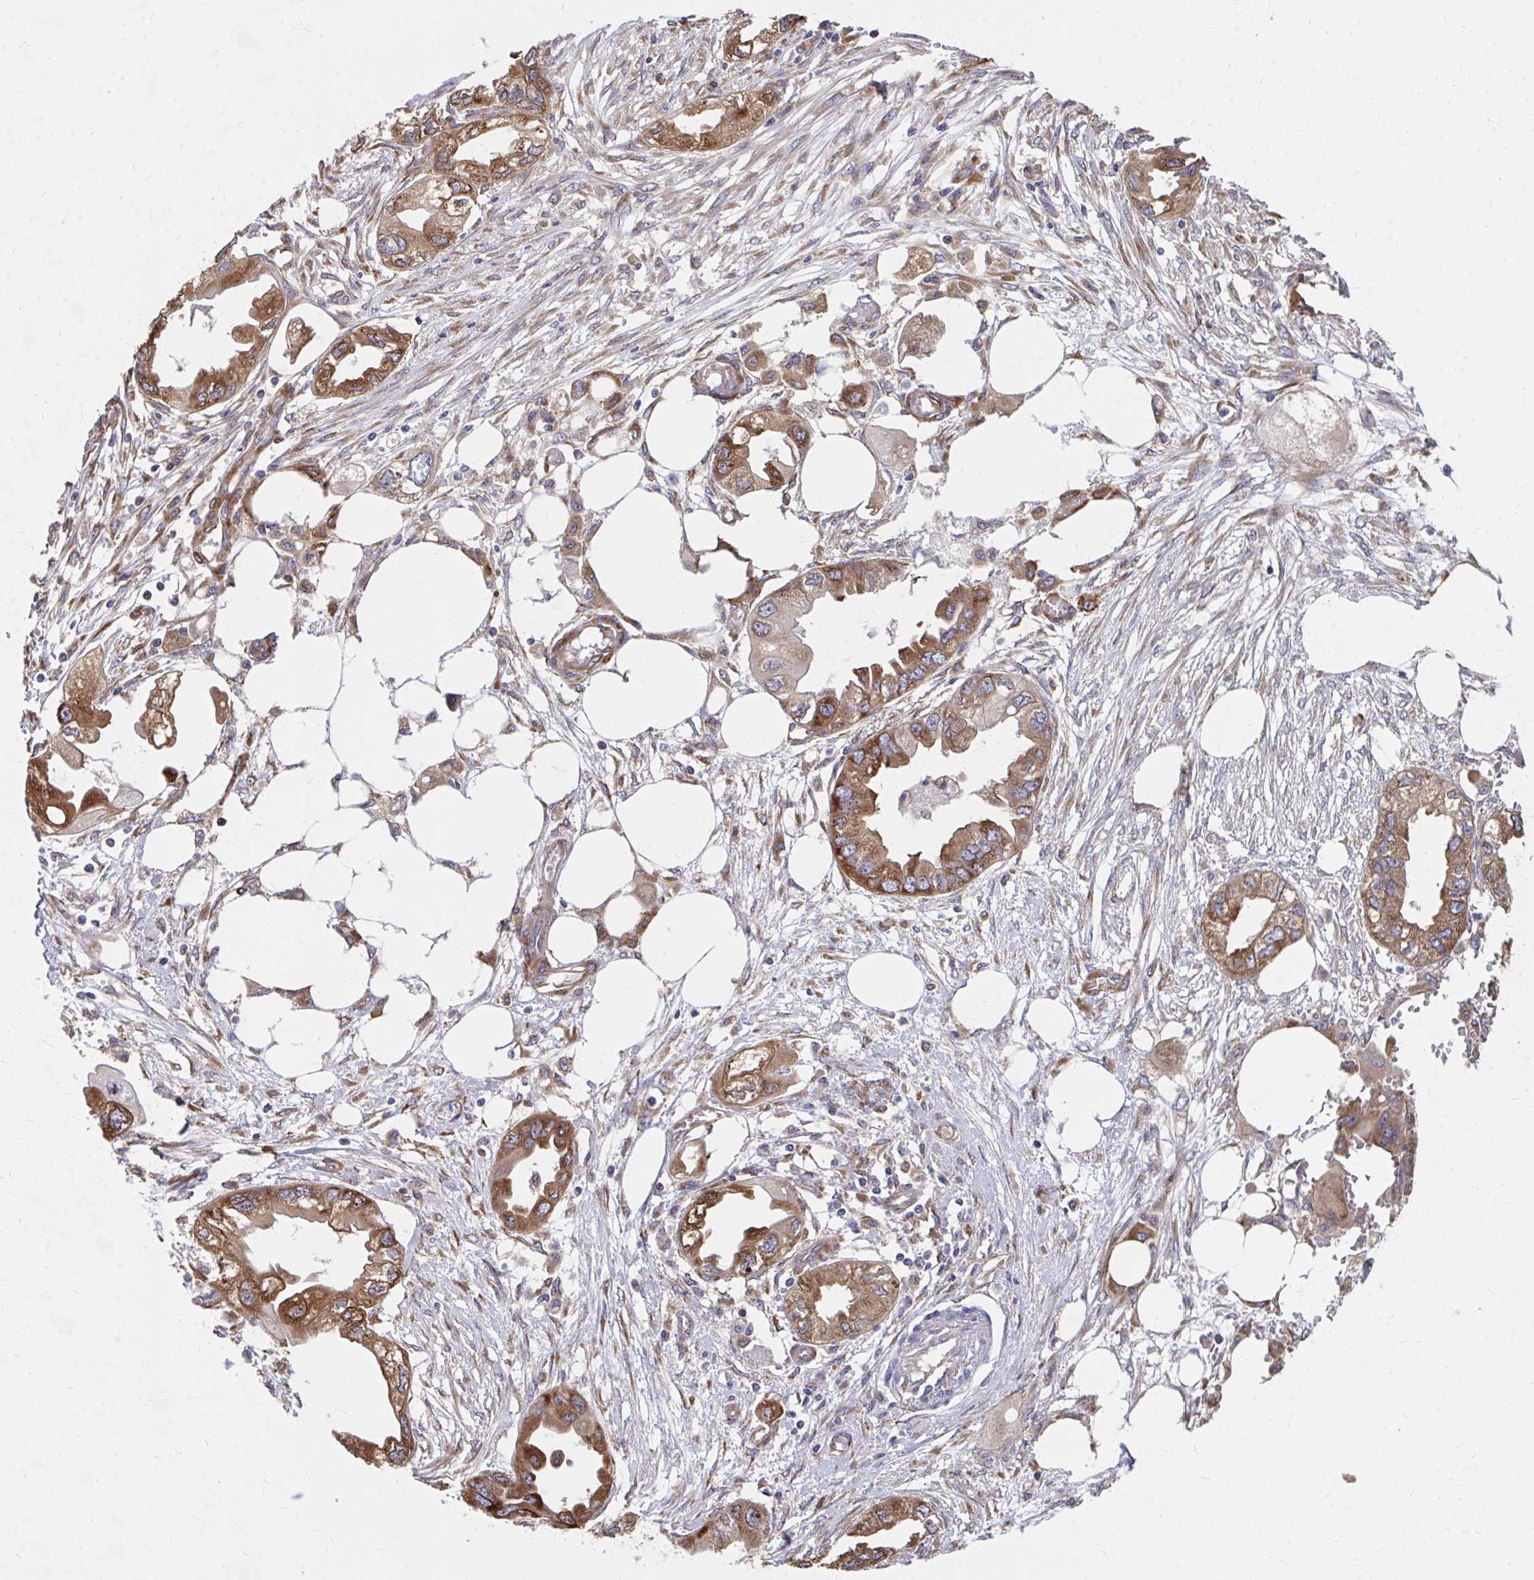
{"staining": {"intensity": "strong", "quantity": ">75%", "location": "cytoplasmic/membranous"}, "tissue": "endometrial cancer", "cell_type": "Tumor cells", "image_type": "cancer", "snomed": [{"axis": "morphology", "description": "Adenocarcinoma, NOS"}, {"axis": "morphology", "description": "Adenocarcinoma, metastatic, NOS"}, {"axis": "topography", "description": "Adipose tissue"}, {"axis": "topography", "description": "Endometrium"}], "caption": "Human endometrial cancer stained with a brown dye demonstrates strong cytoplasmic/membranous positive positivity in approximately >75% of tumor cells.", "gene": "ZNF778", "patient": {"sex": "female", "age": 67}}